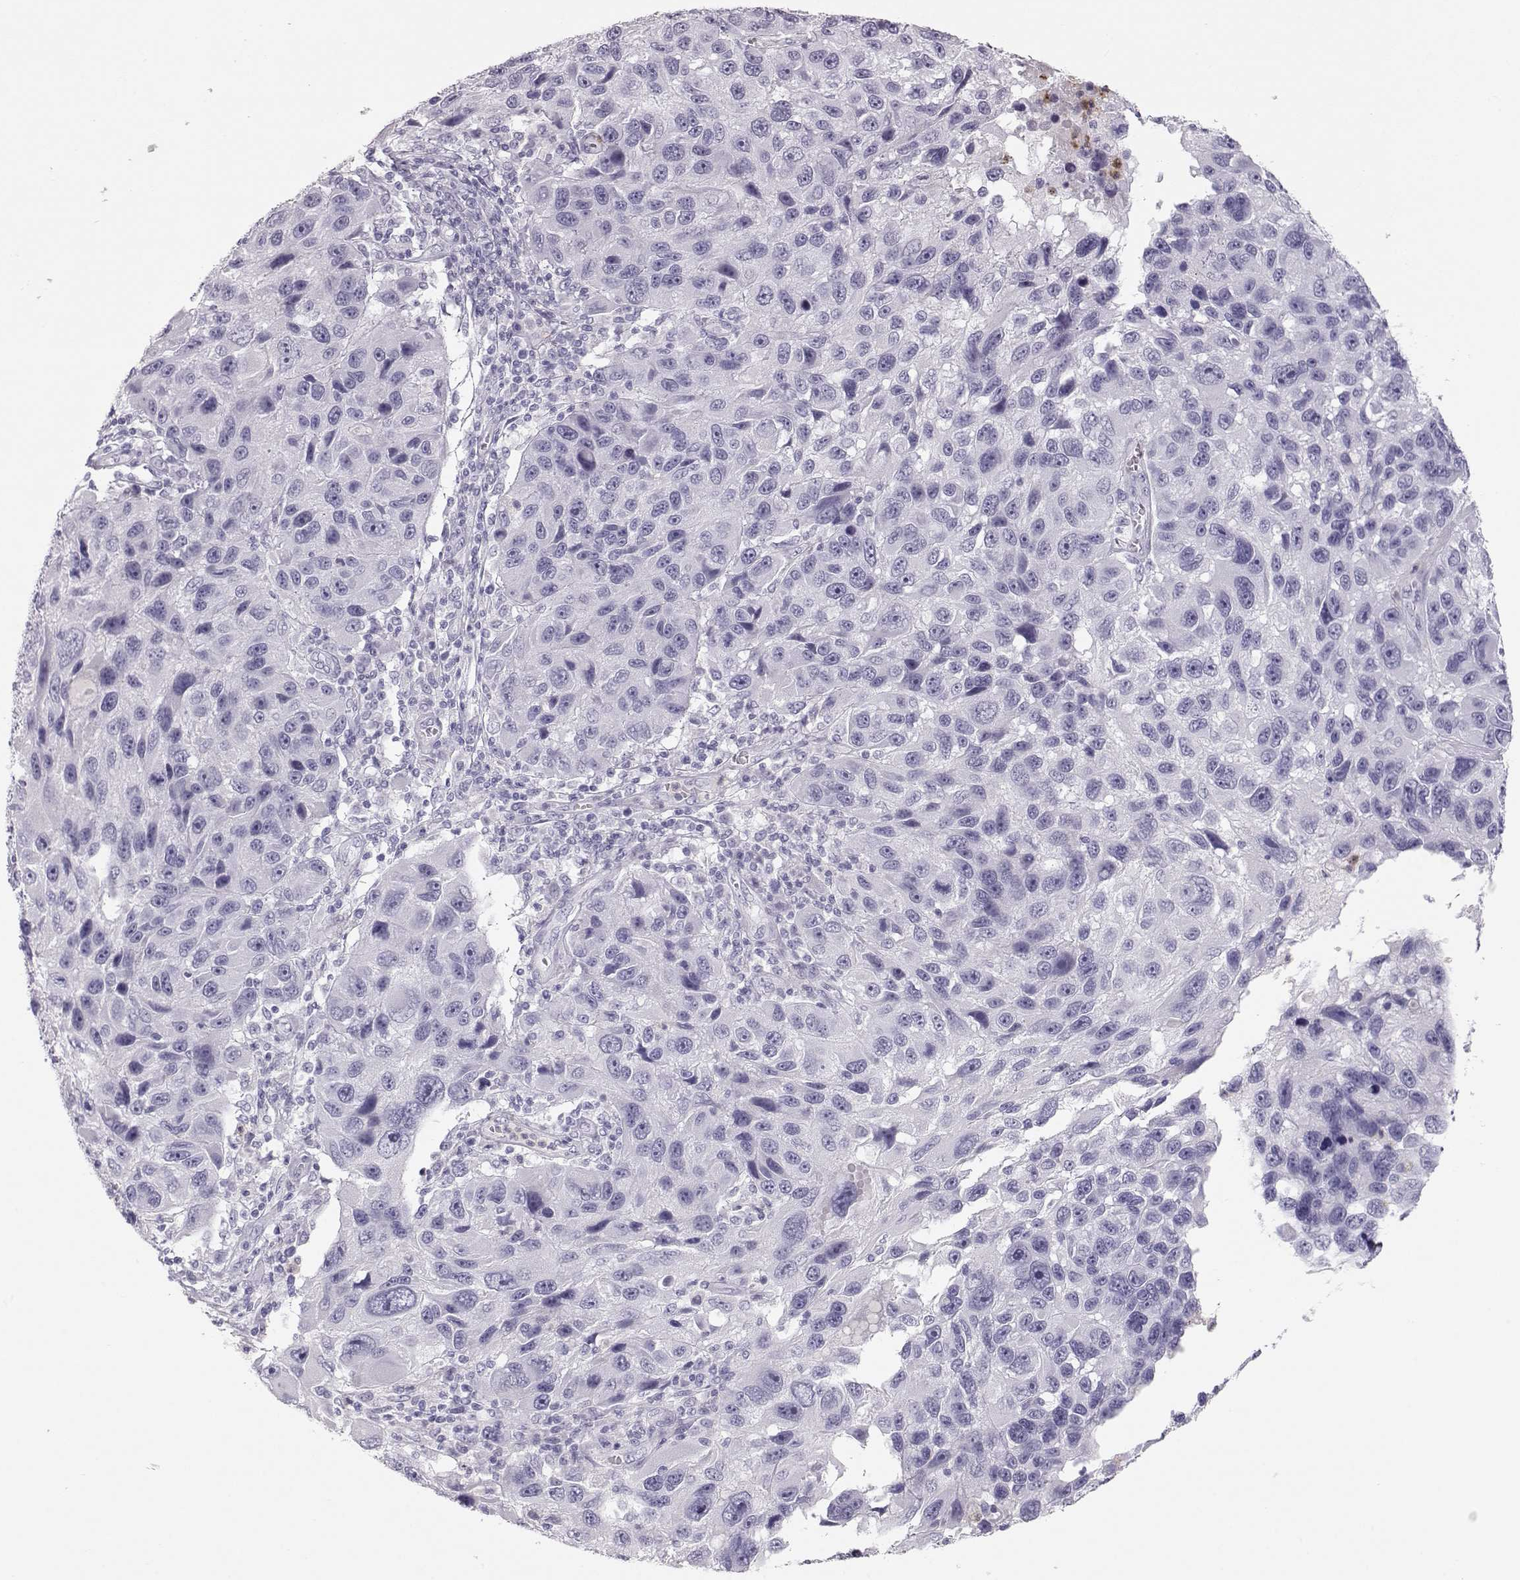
{"staining": {"intensity": "negative", "quantity": "none", "location": "none"}, "tissue": "melanoma", "cell_type": "Tumor cells", "image_type": "cancer", "snomed": [{"axis": "morphology", "description": "Malignant melanoma, NOS"}, {"axis": "topography", "description": "Skin"}], "caption": "DAB (3,3'-diaminobenzidine) immunohistochemical staining of human malignant melanoma shows no significant staining in tumor cells.", "gene": "MIP", "patient": {"sex": "male", "age": 53}}